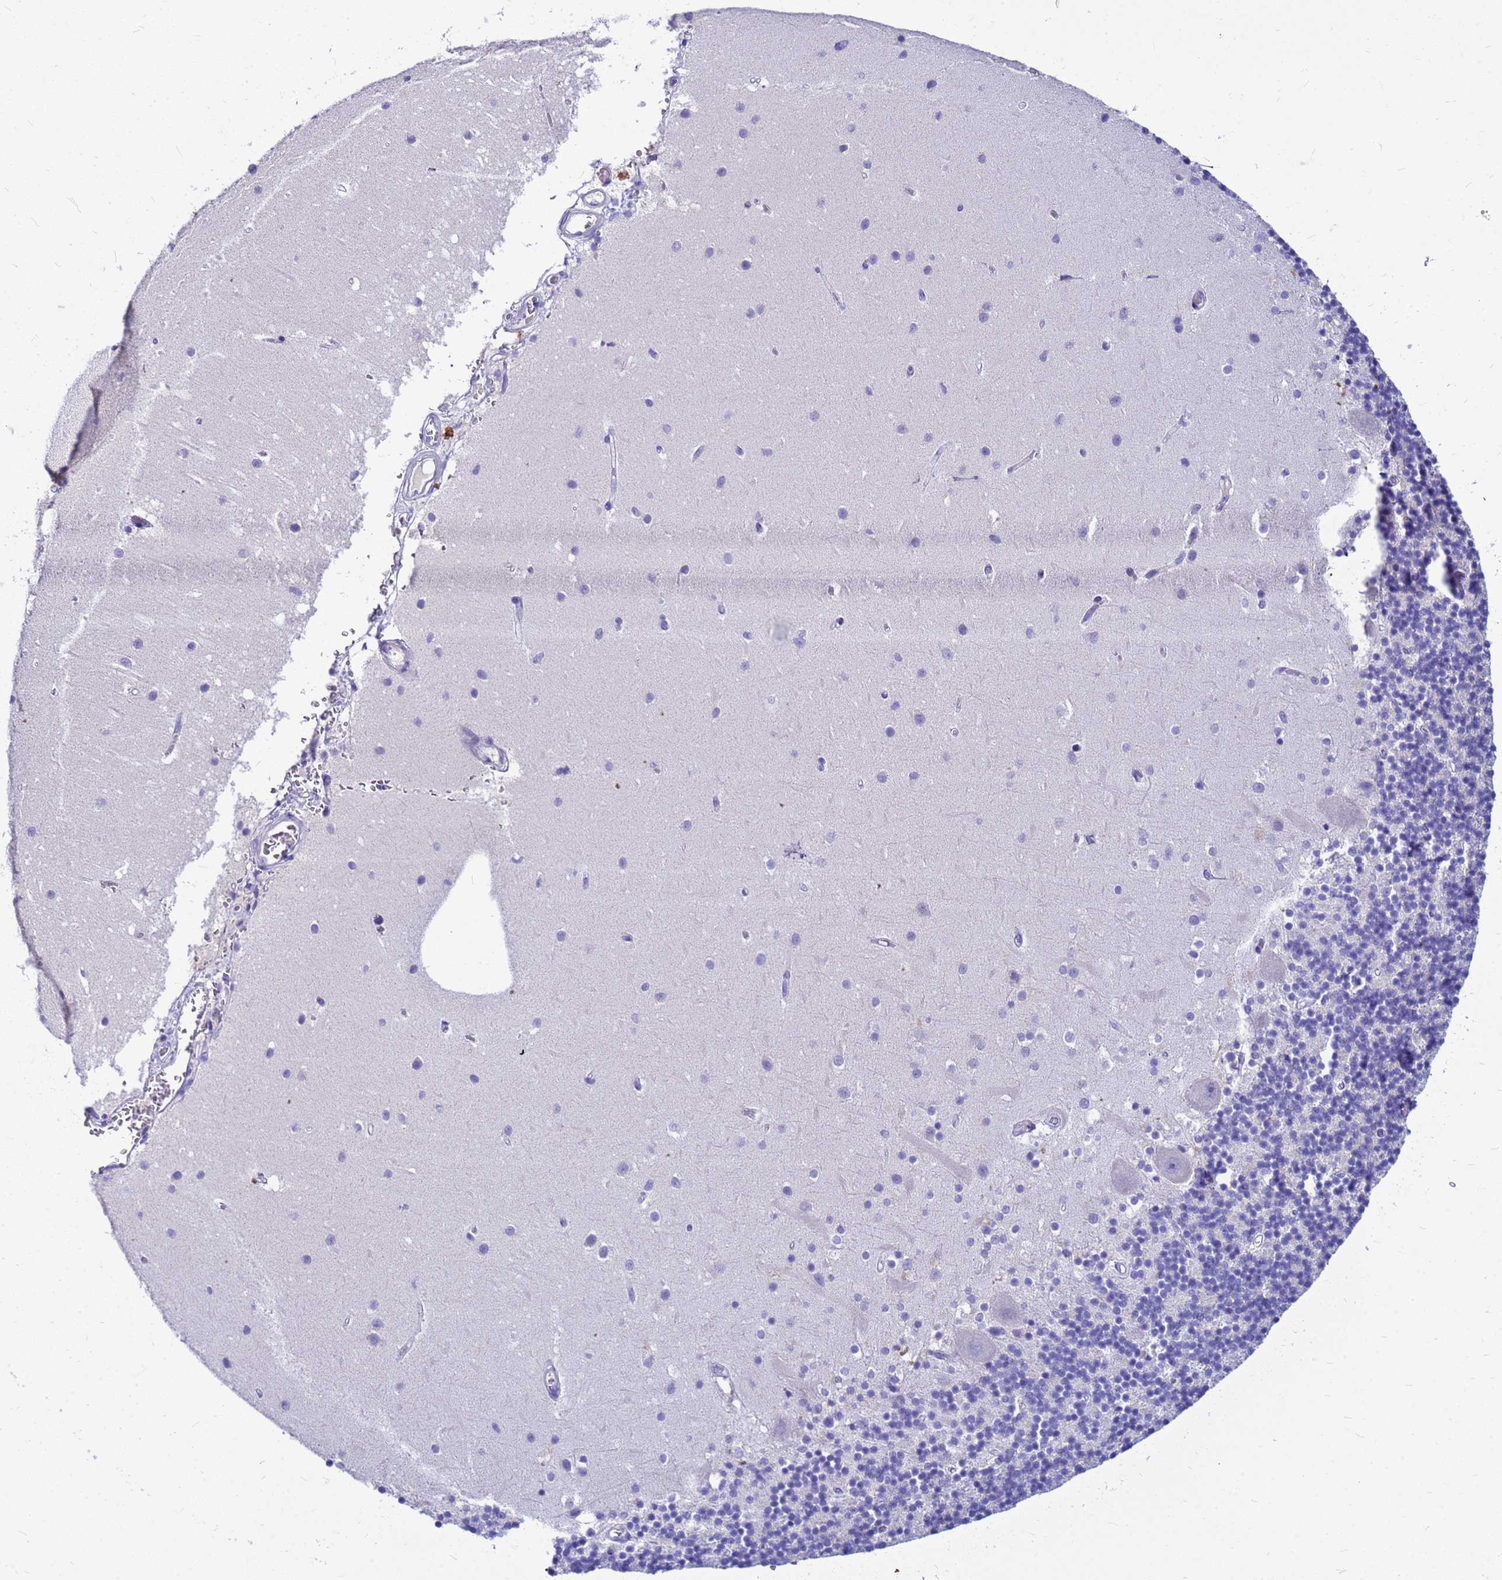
{"staining": {"intensity": "negative", "quantity": "none", "location": "none"}, "tissue": "cerebellum", "cell_type": "Cells in granular layer", "image_type": "normal", "snomed": [{"axis": "morphology", "description": "Normal tissue, NOS"}, {"axis": "topography", "description": "Cerebellum"}], "caption": "Unremarkable cerebellum was stained to show a protein in brown. There is no significant positivity in cells in granular layer. The staining is performed using DAB brown chromogen with nuclei counter-stained in using hematoxylin.", "gene": "DPRX", "patient": {"sex": "male", "age": 54}}